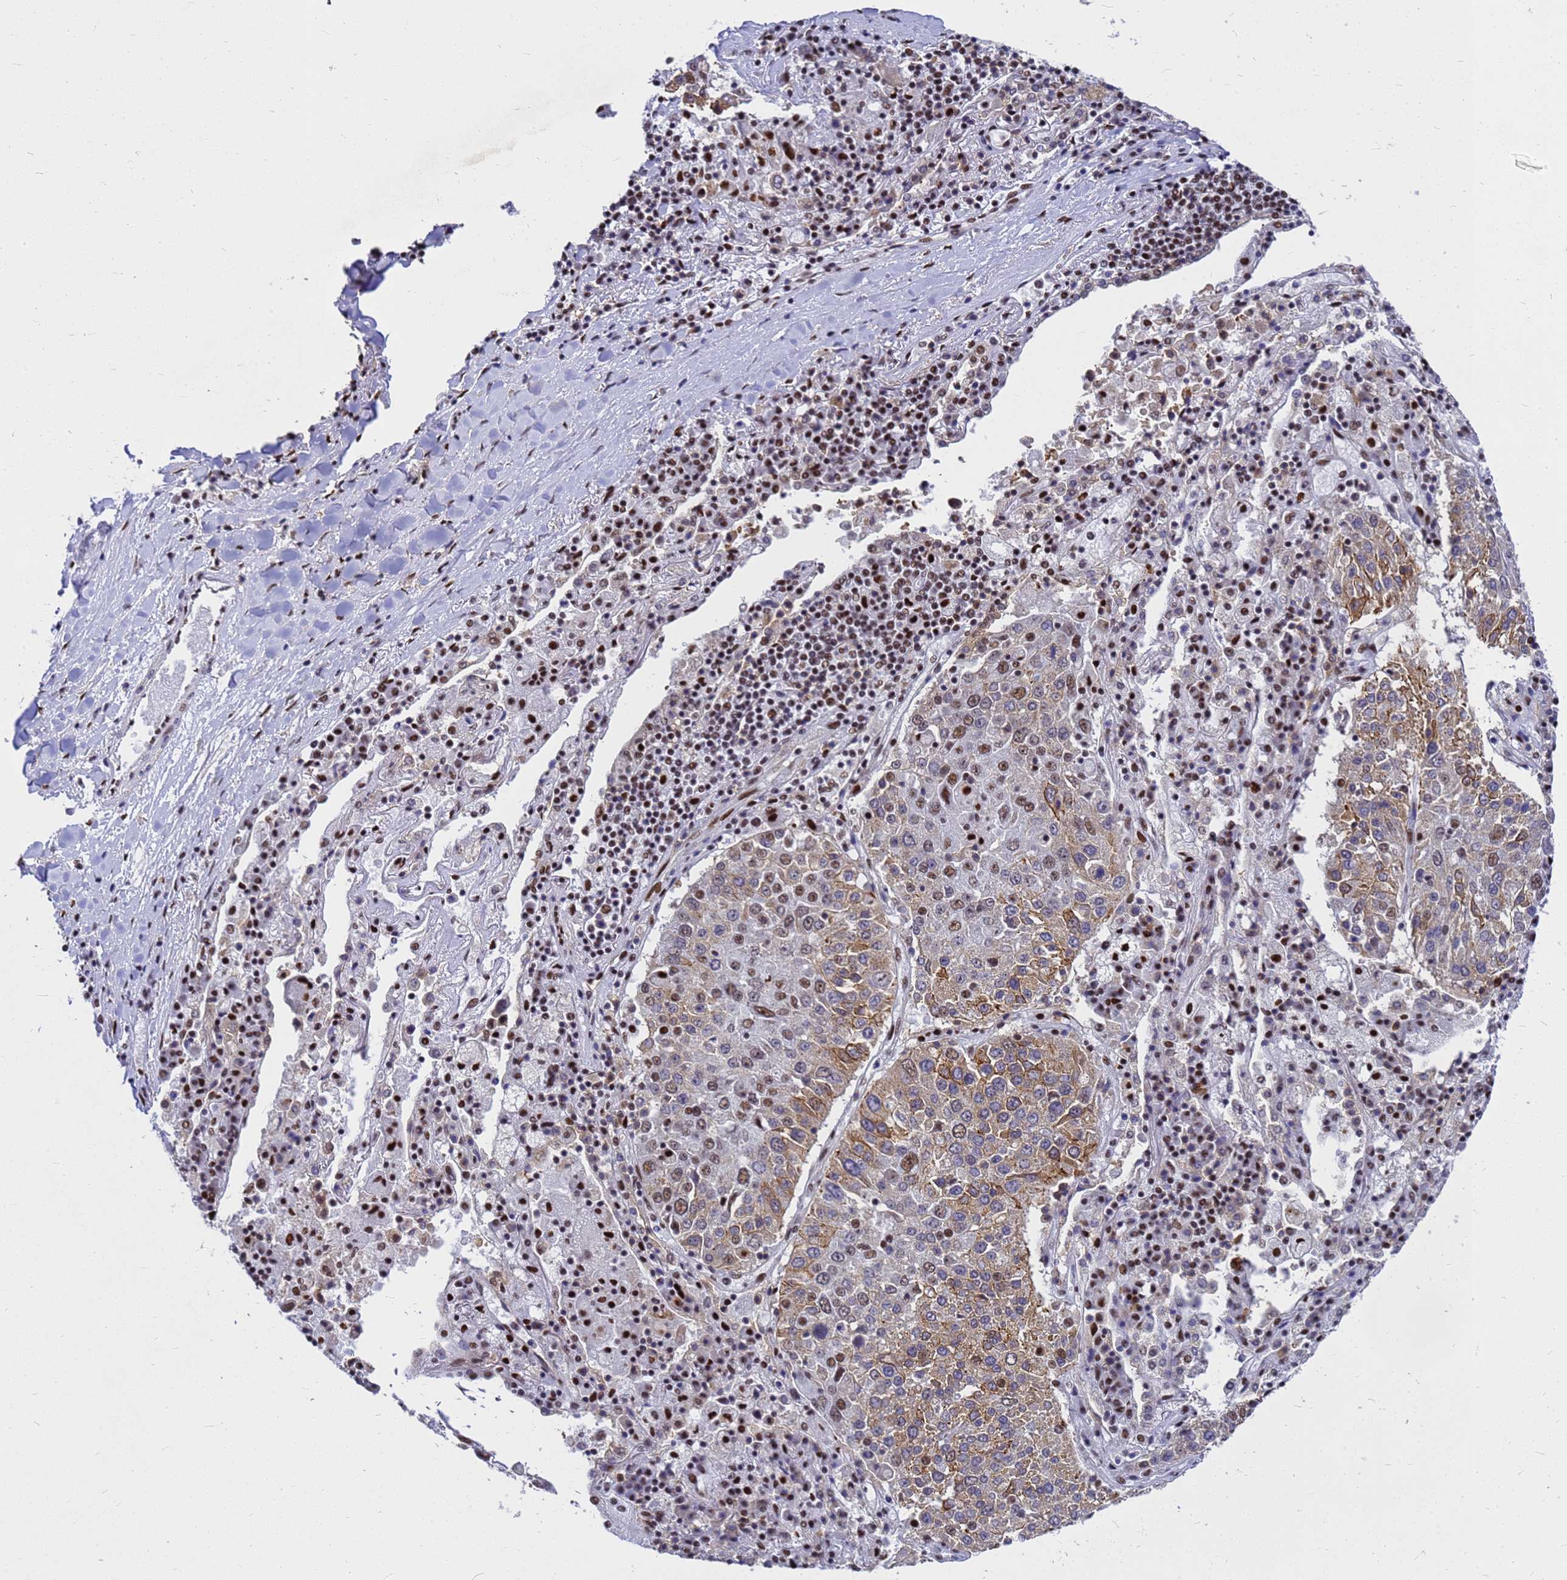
{"staining": {"intensity": "moderate", "quantity": ">75%", "location": "cytoplasmic/membranous,nuclear"}, "tissue": "lung cancer", "cell_type": "Tumor cells", "image_type": "cancer", "snomed": [{"axis": "morphology", "description": "Squamous cell carcinoma, NOS"}, {"axis": "topography", "description": "Lung"}], "caption": "Immunohistochemical staining of lung cancer (squamous cell carcinoma) exhibits medium levels of moderate cytoplasmic/membranous and nuclear protein expression in approximately >75% of tumor cells. Immunohistochemistry (ihc) stains the protein in brown and the nuclei are stained blue.", "gene": "SART3", "patient": {"sex": "male", "age": 65}}